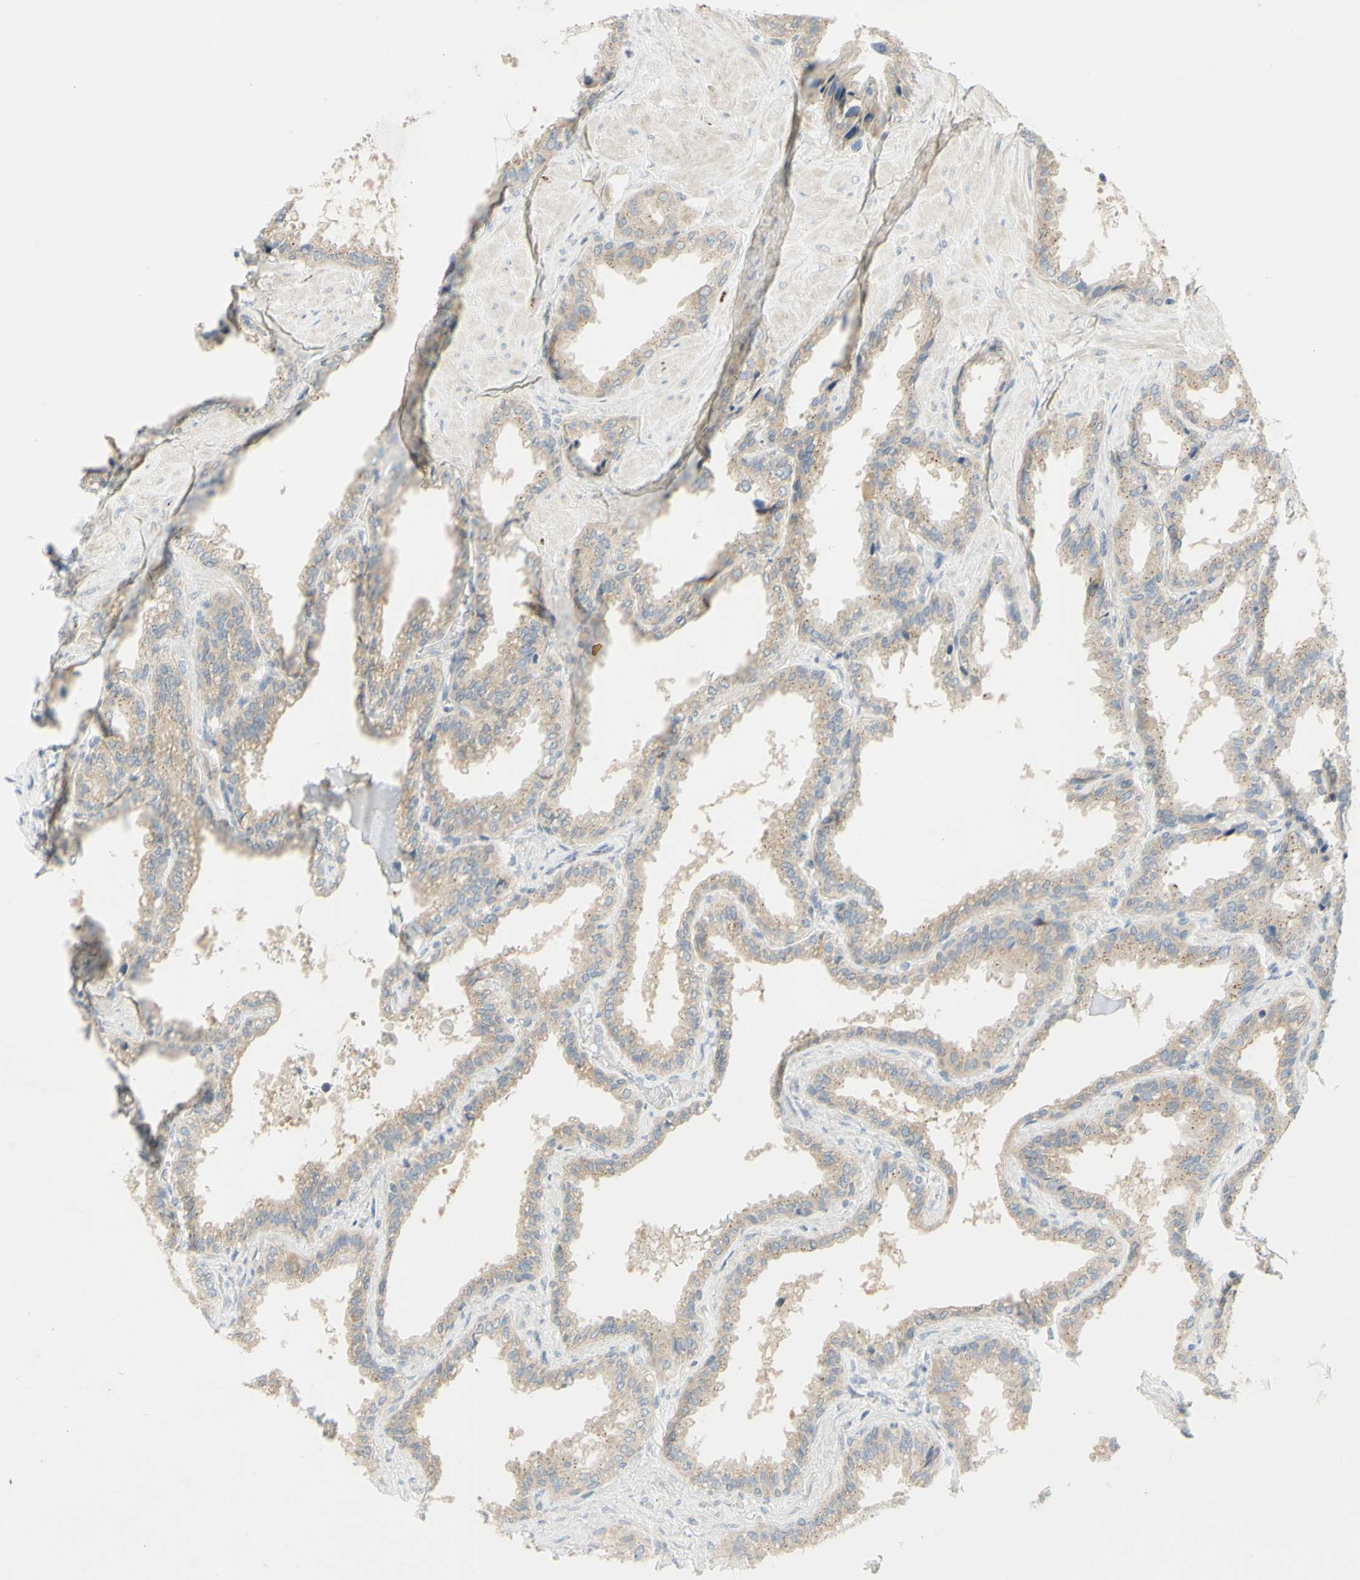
{"staining": {"intensity": "weak", "quantity": ">75%", "location": "cytoplasmic/membranous"}, "tissue": "seminal vesicle", "cell_type": "Glandular cells", "image_type": "normal", "snomed": [{"axis": "morphology", "description": "Normal tissue, NOS"}, {"axis": "topography", "description": "Seminal veicle"}], "caption": "Glandular cells exhibit low levels of weak cytoplasmic/membranous positivity in about >75% of cells in unremarkable seminal vesicle. (DAB IHC with brightfield microscopy, high magnification).", "gene": "CCNB2", "patient": {"sex": "male", "age": 46}}